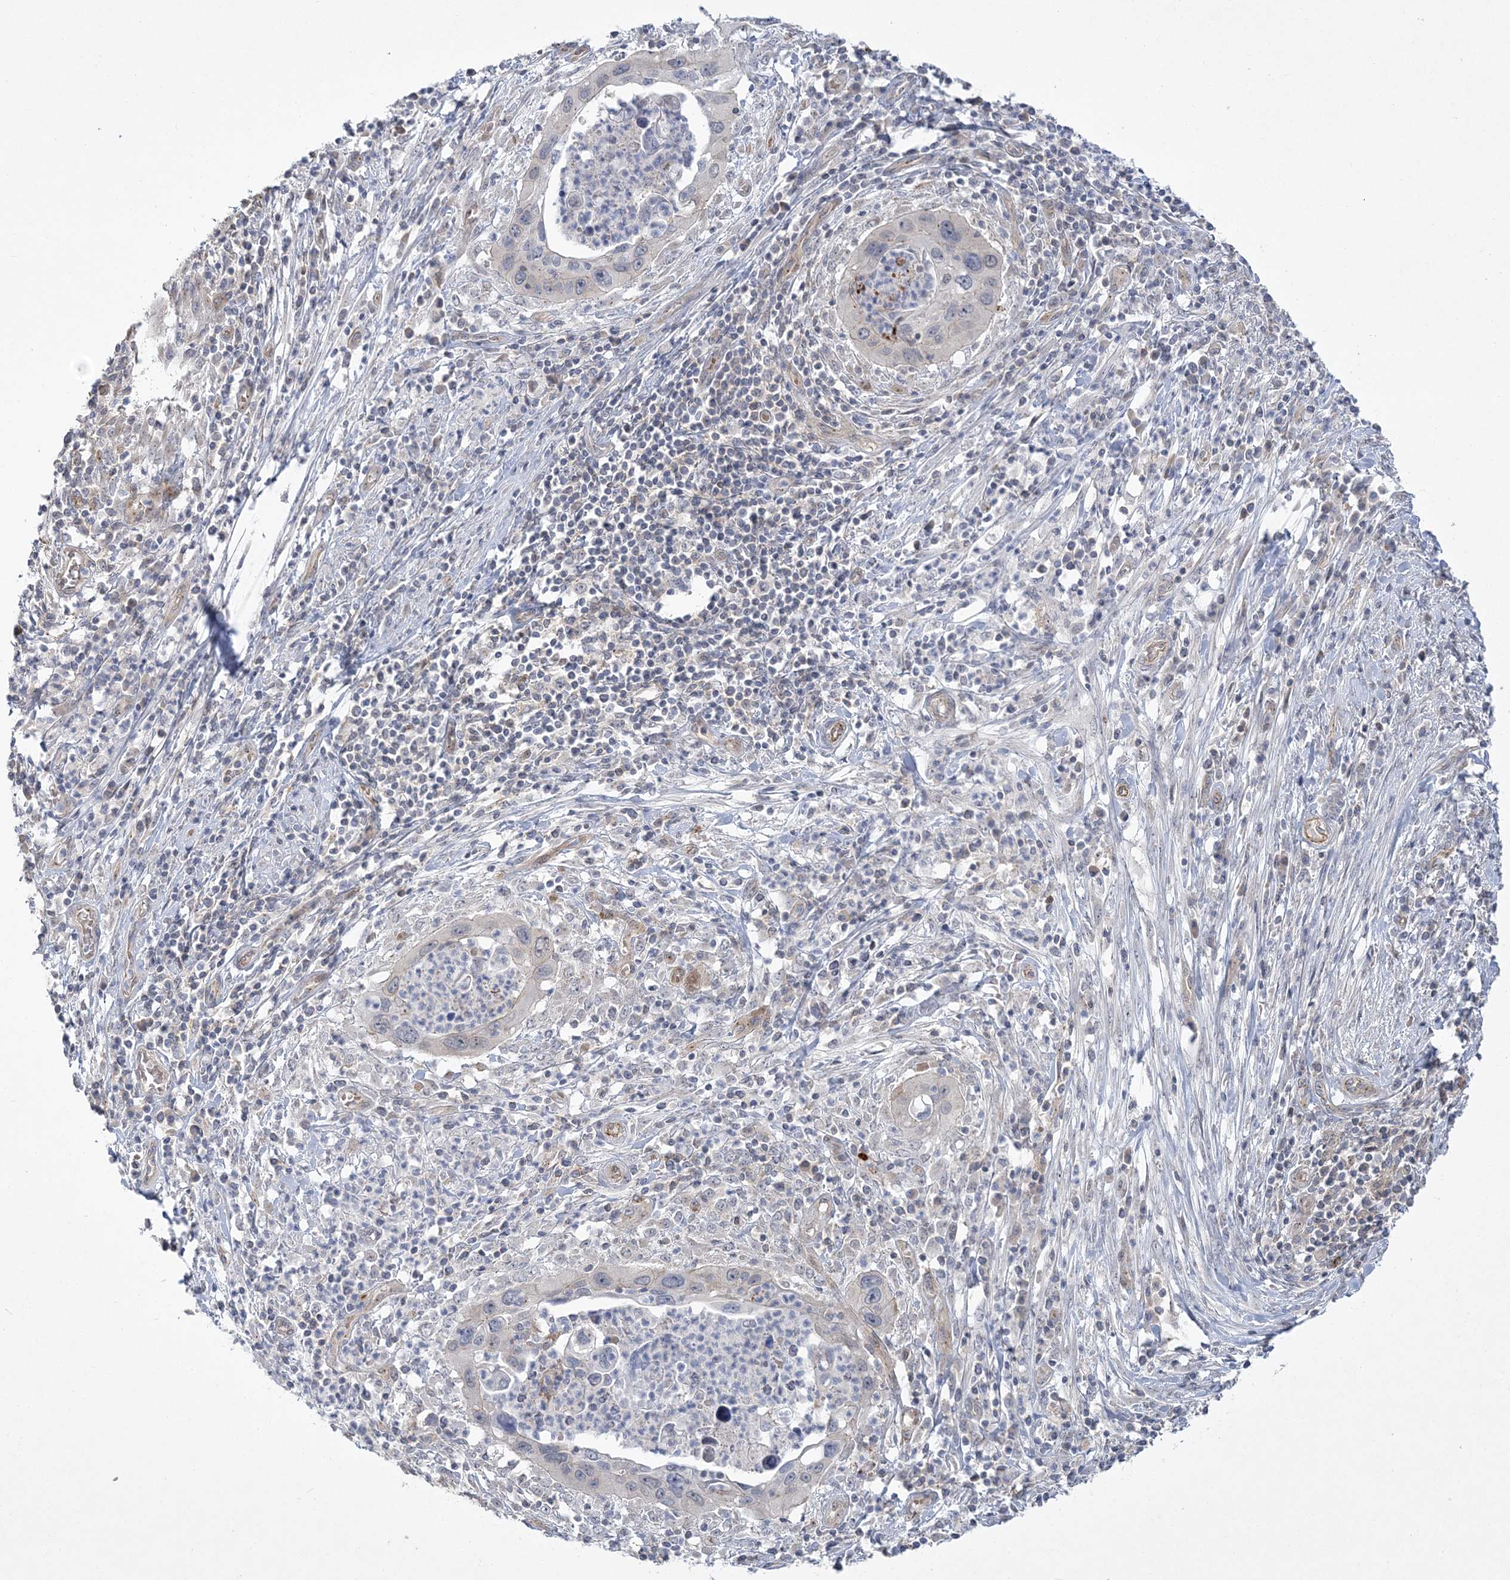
{"staining": {"intensity": "negative", "quantity": "none", "location": "none"}, "tissue": "cervical cancer", "cell_type": "Tumor cells", "image_type": "cancer", "snomed": [{"axis": "morphology", "description": "Squamous cell carcinoma, NOS"}, {"axis": "topography", "description": "Cervix"}], "caption": "Cervical squamous cell carcinoma stained for a protein using IHC shows no staining tumor cells.", "gene": "ADAMTS12", "patient": {"sex": "female", "age": 38}}